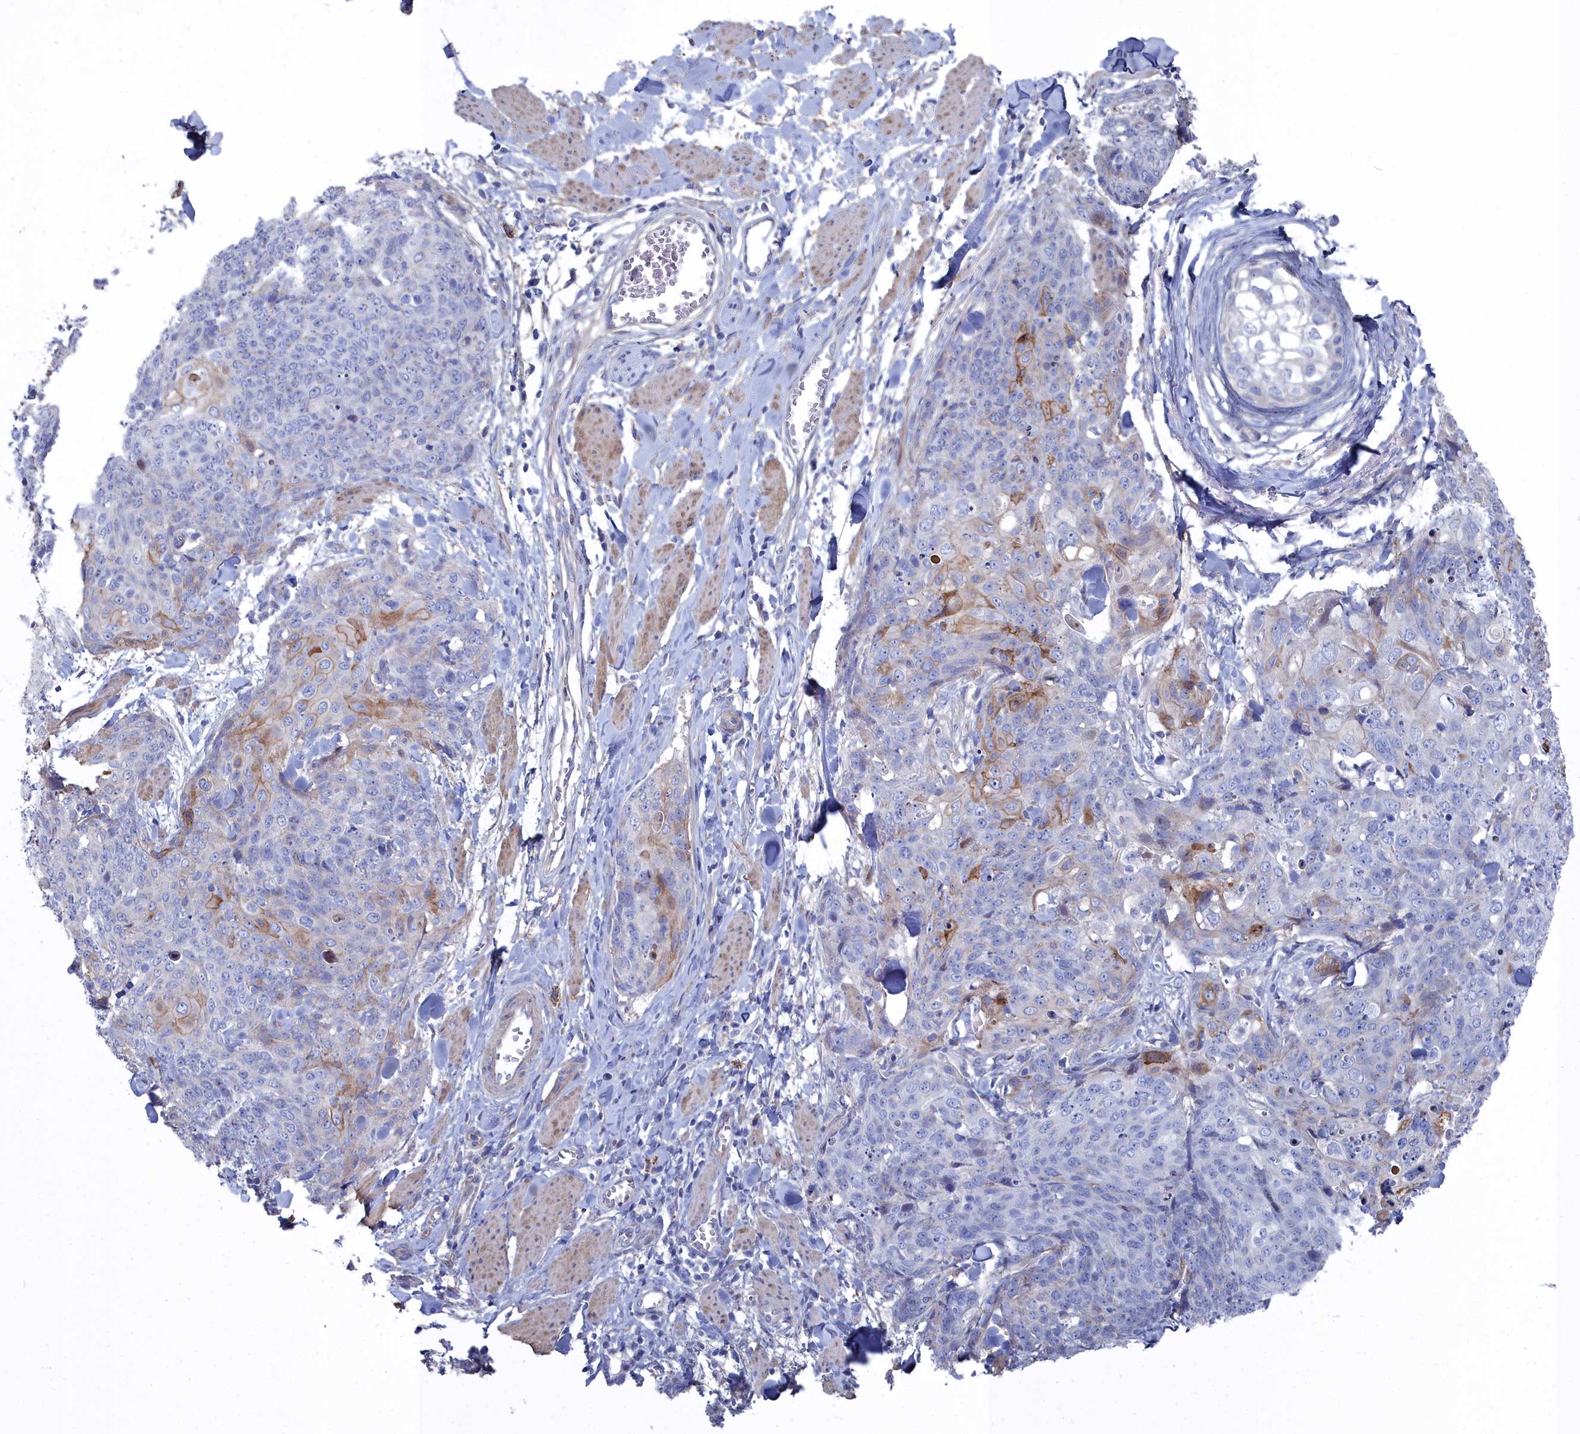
{"staining": {"intensity": "moderate", "quantity": "<25%", "location": "cytoplasmic/membranous"}, "tissue": "skin cancer", "cell_type": "Tumor cells", "image_type": "cancer", "snomed": [{"axis": "morphology", "description": "Squamous cell carcinoma, NOS"}, {"axis": "topography", "description": "Skin"}, {"axis": "topography", "description": "Vulva"}], "caption": "Immunohistochemical staining of skin cancer displays moderate cytoplasmic/membranous protein staining in about <25% of tumor cells.", "gene": "SHISAL2A", "patient": {"sex": "female", "age": 85}}